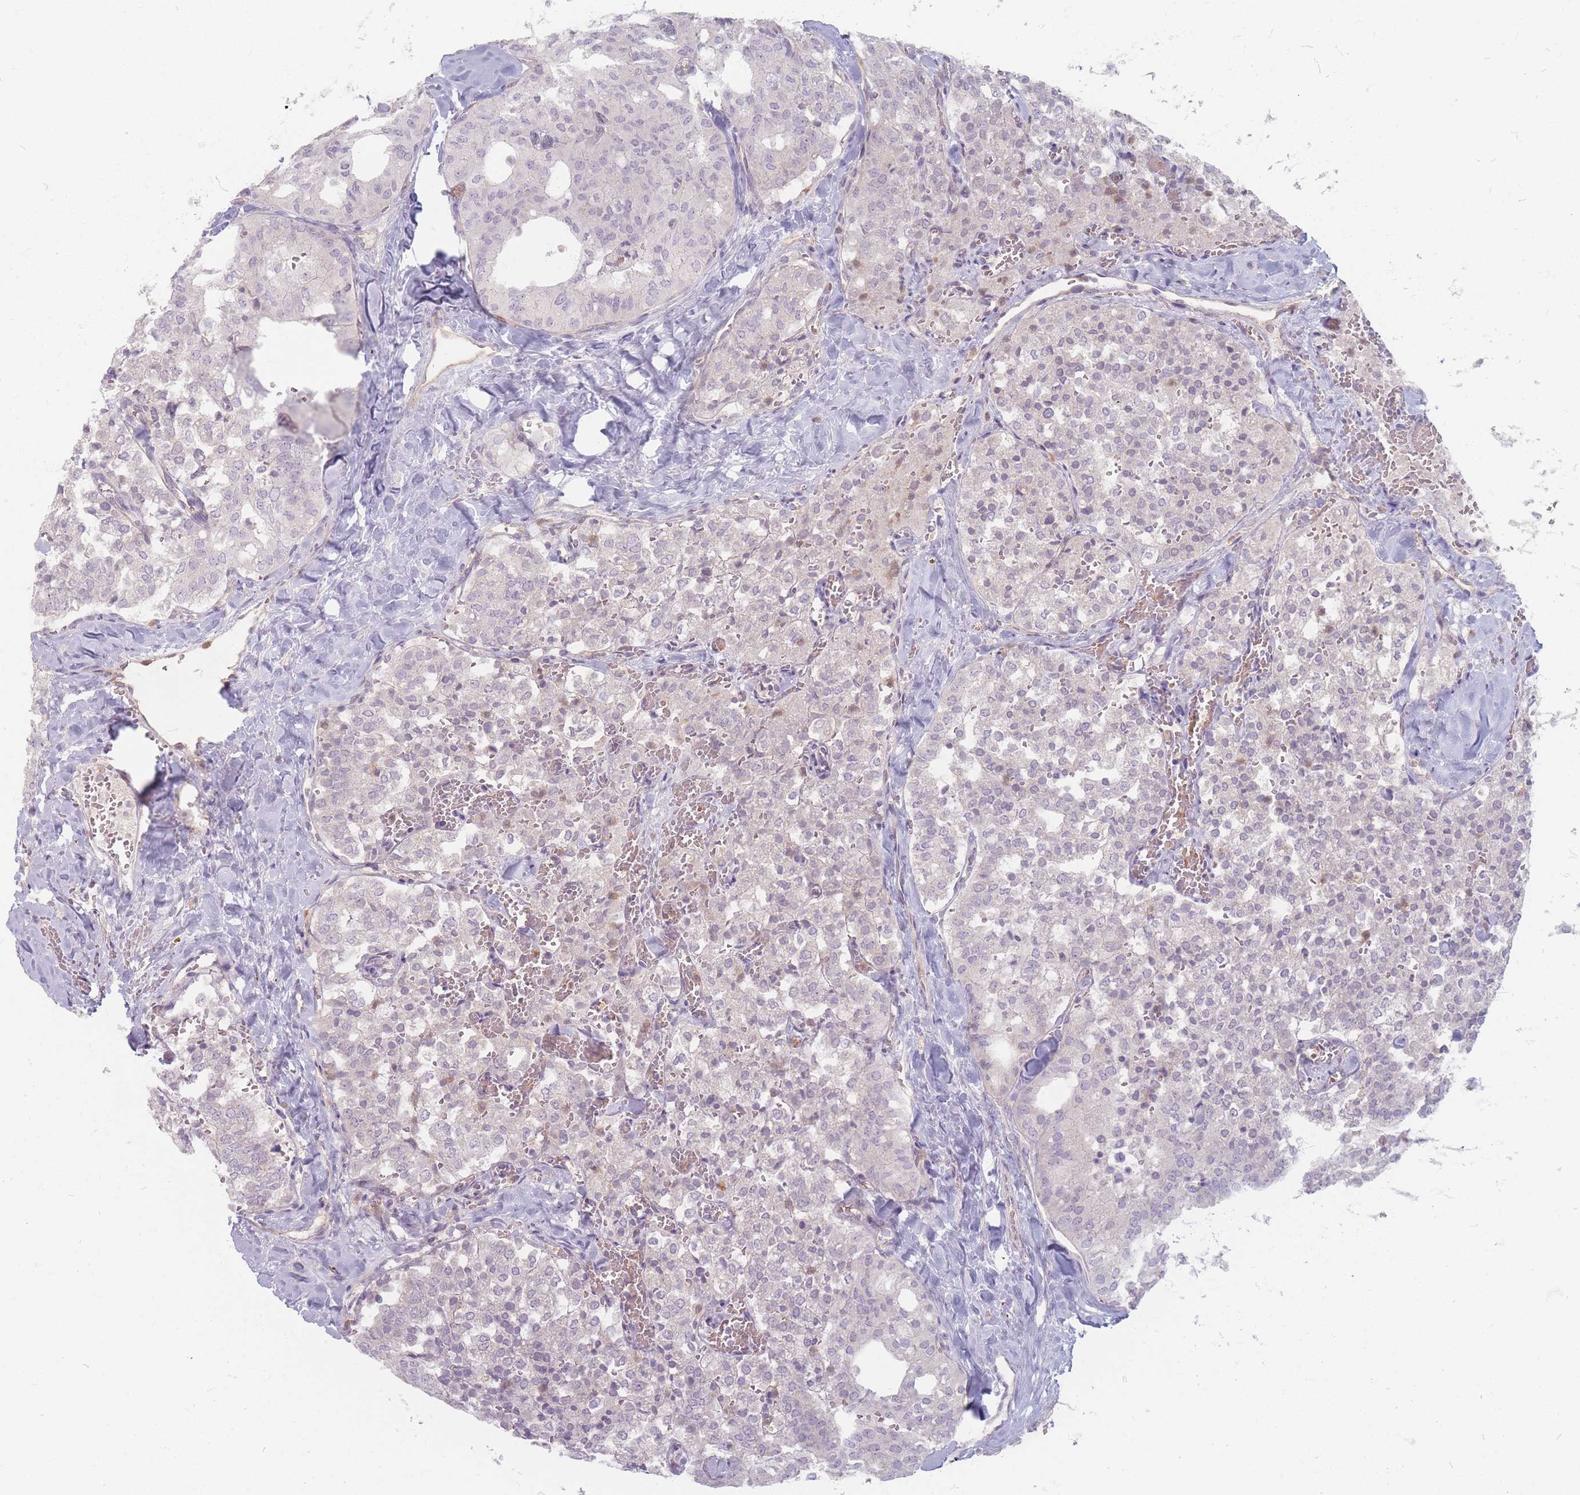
{"staining": {"intensity": "negative", "quantity": "none", "location": "none"}, "tissue": "thyroid cancer", "cell_type": "Tumor cells", "image_type": "cancer", "snomed": [{"axis": "morphology", "description": "Follicular adenoma carcinoma, NOS"}, {"axis": "topography", "description": "Thyroid gland"}], "caption": "High power microscopy micrograph of an IHC photomicrograph of thyroid cancer (follicular adenoma carcinoma), revealing no significant positivity in tumor cells.", "gene": "CHCHD7", "patient": {"sex": "male", "age": 75}}